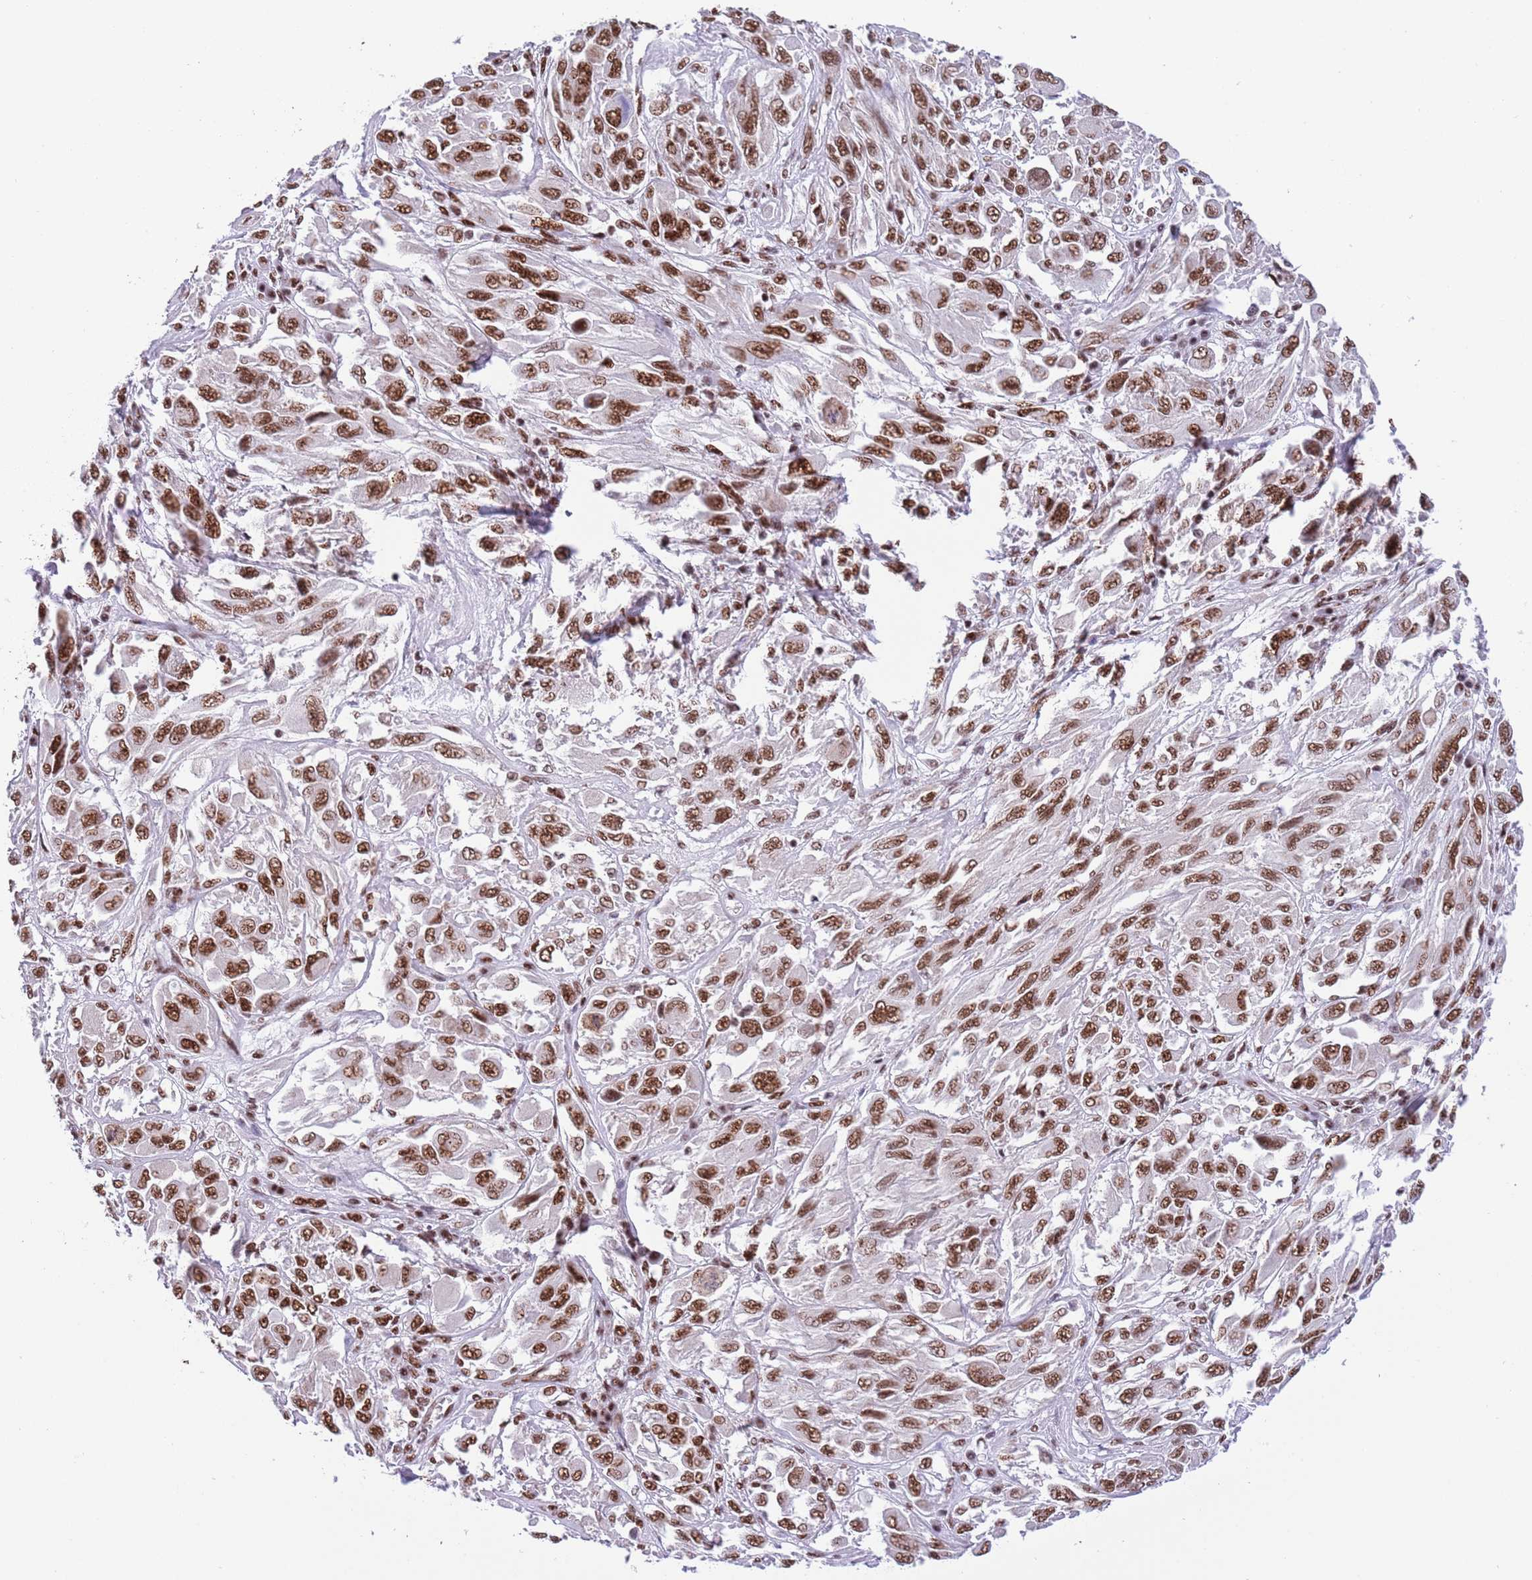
{"staining": {"intensity": "strong", "quantity": ">75%", "location": "nuclear"}, "tissue": "melanoma", "cell_type": "Tumor cells", "image_type": "cancer", "snomed": [{"axis": "morphology", "description": "Malignant melanoma, NOS"}, {"axis": "topography", "description": "Skin"}], "caption": "The photomicrograph demonstrates immunohistochemical staining of melanoma. There is strong nuclear positivity is appreciated in about >75% of tumor cells.", "gene": "SF3A2", "patient": {"sex": "female", "age": 91}}